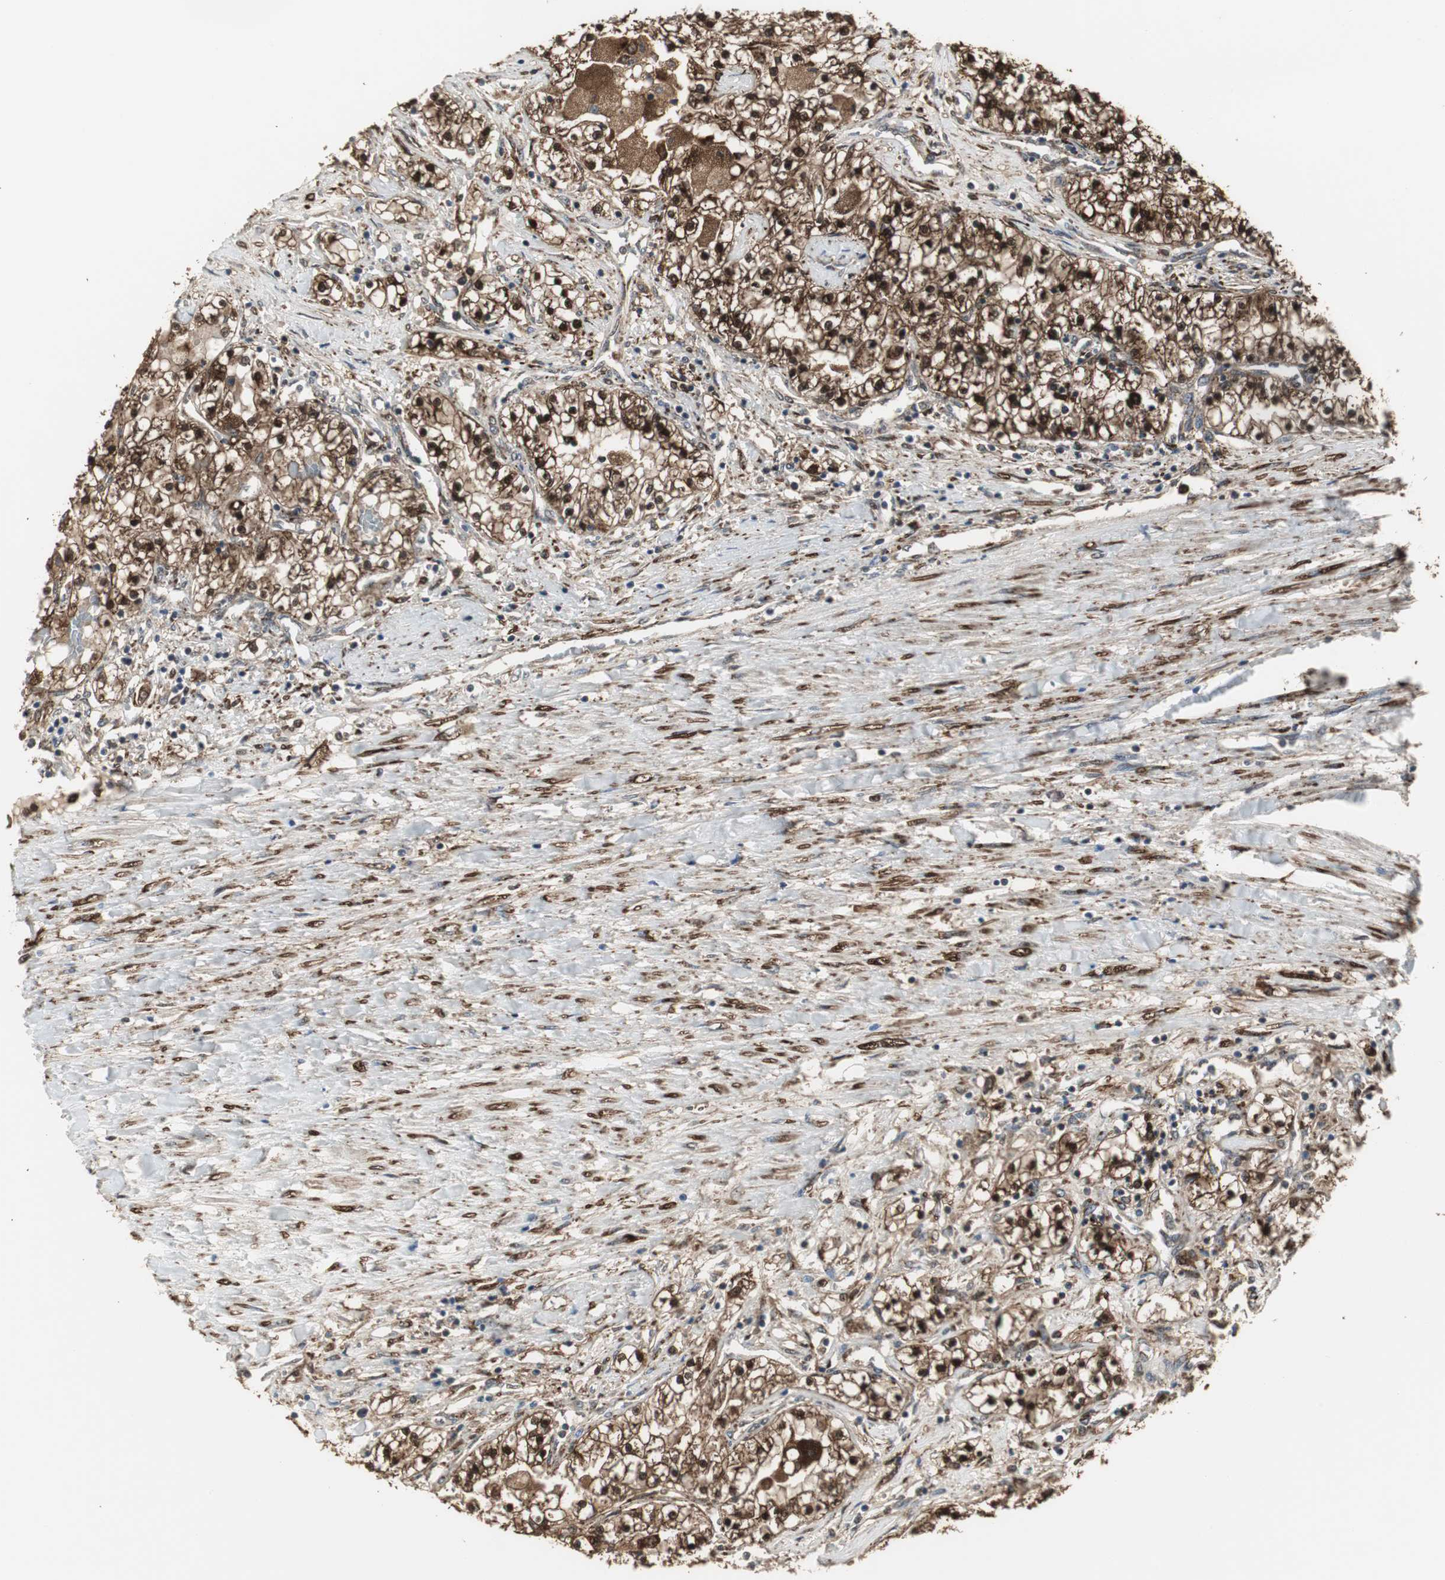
{"staining": {"intensity": "strong", "quantity": ">75%", "location": "cytoplasmic/membranous,nuclear"}, "tissue": "renal cancer", "cell_type": "Tumor cells", "image_type": "cancer", "snomed": [{"axis": "morphology", "description": "Adenocarcinoma, NOS"}, {"axis": "topography", "description": "Kidney"}], "caption": "Renal adenocarcinoma was stained to show a protein in brown. There is high levels of strong cytoplasmic/membranous and nuclear expression in approximately >75% of tumor cells. (DAB (3,3'-diaminobenzidine) = brown stain, brightfield microscopy at high magnification).", "gene": "PLIN3", "patient": {"sex": "male", "age": 68}}